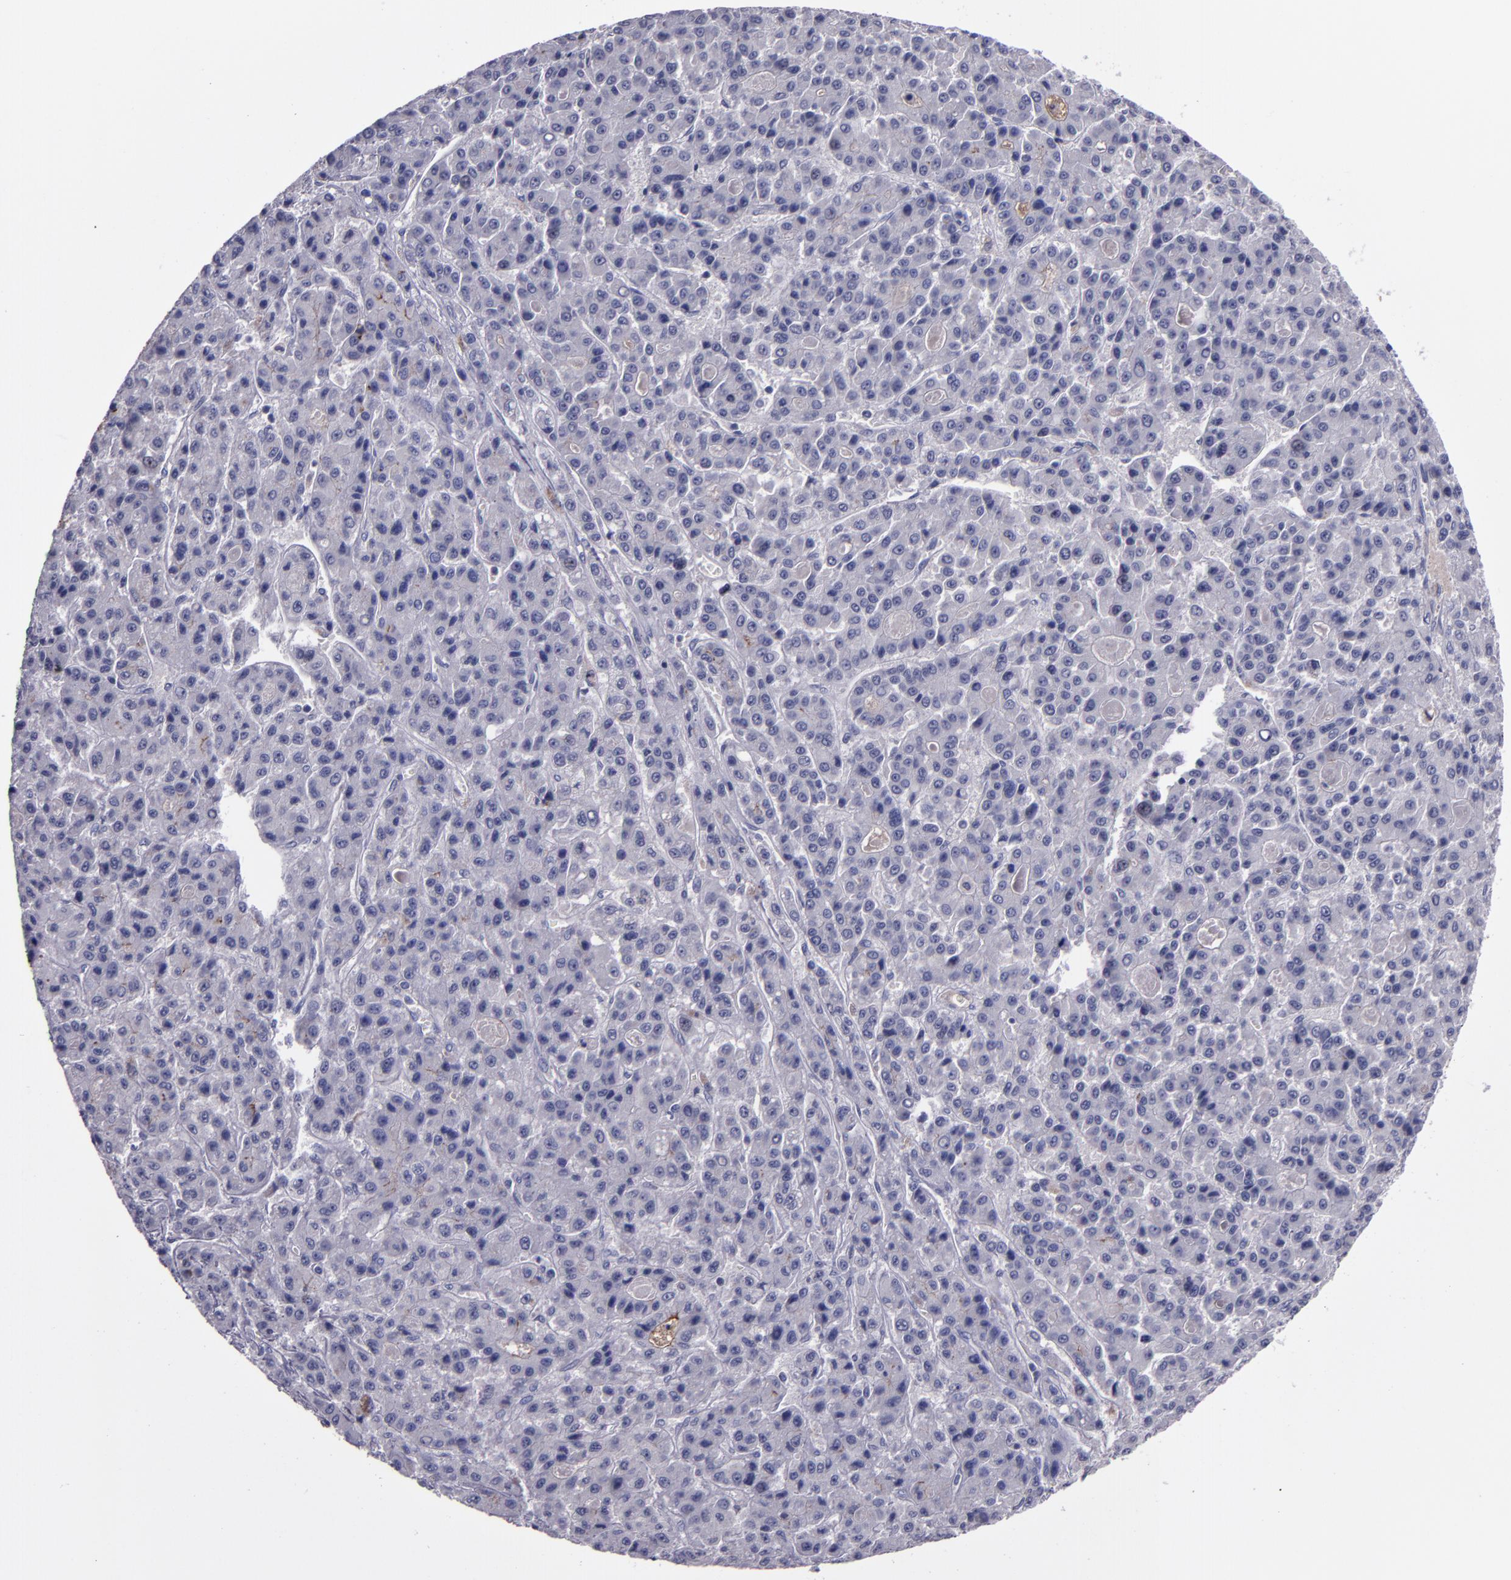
{"staining": {"intensity": "weak", "quantity": "<25%", "location": "cytoplasmic/membranous"}, "tissue": "liver cancer", "cell_type": "Tumor cells", "image_type": "cancer", "snomed": [{"axis": "morphology", "description": "Carcinoma, Hepatocellular, NOS"}, {"axis": "topography", "description": "Liver"}], "caption": "DAB immunohistochemical staining of liver cancer (hepatocellular carcinoma) shows no significant expression in tumor cells.", "gene": "MFGE8", "patient": {"sex": "male", "age": 70}}